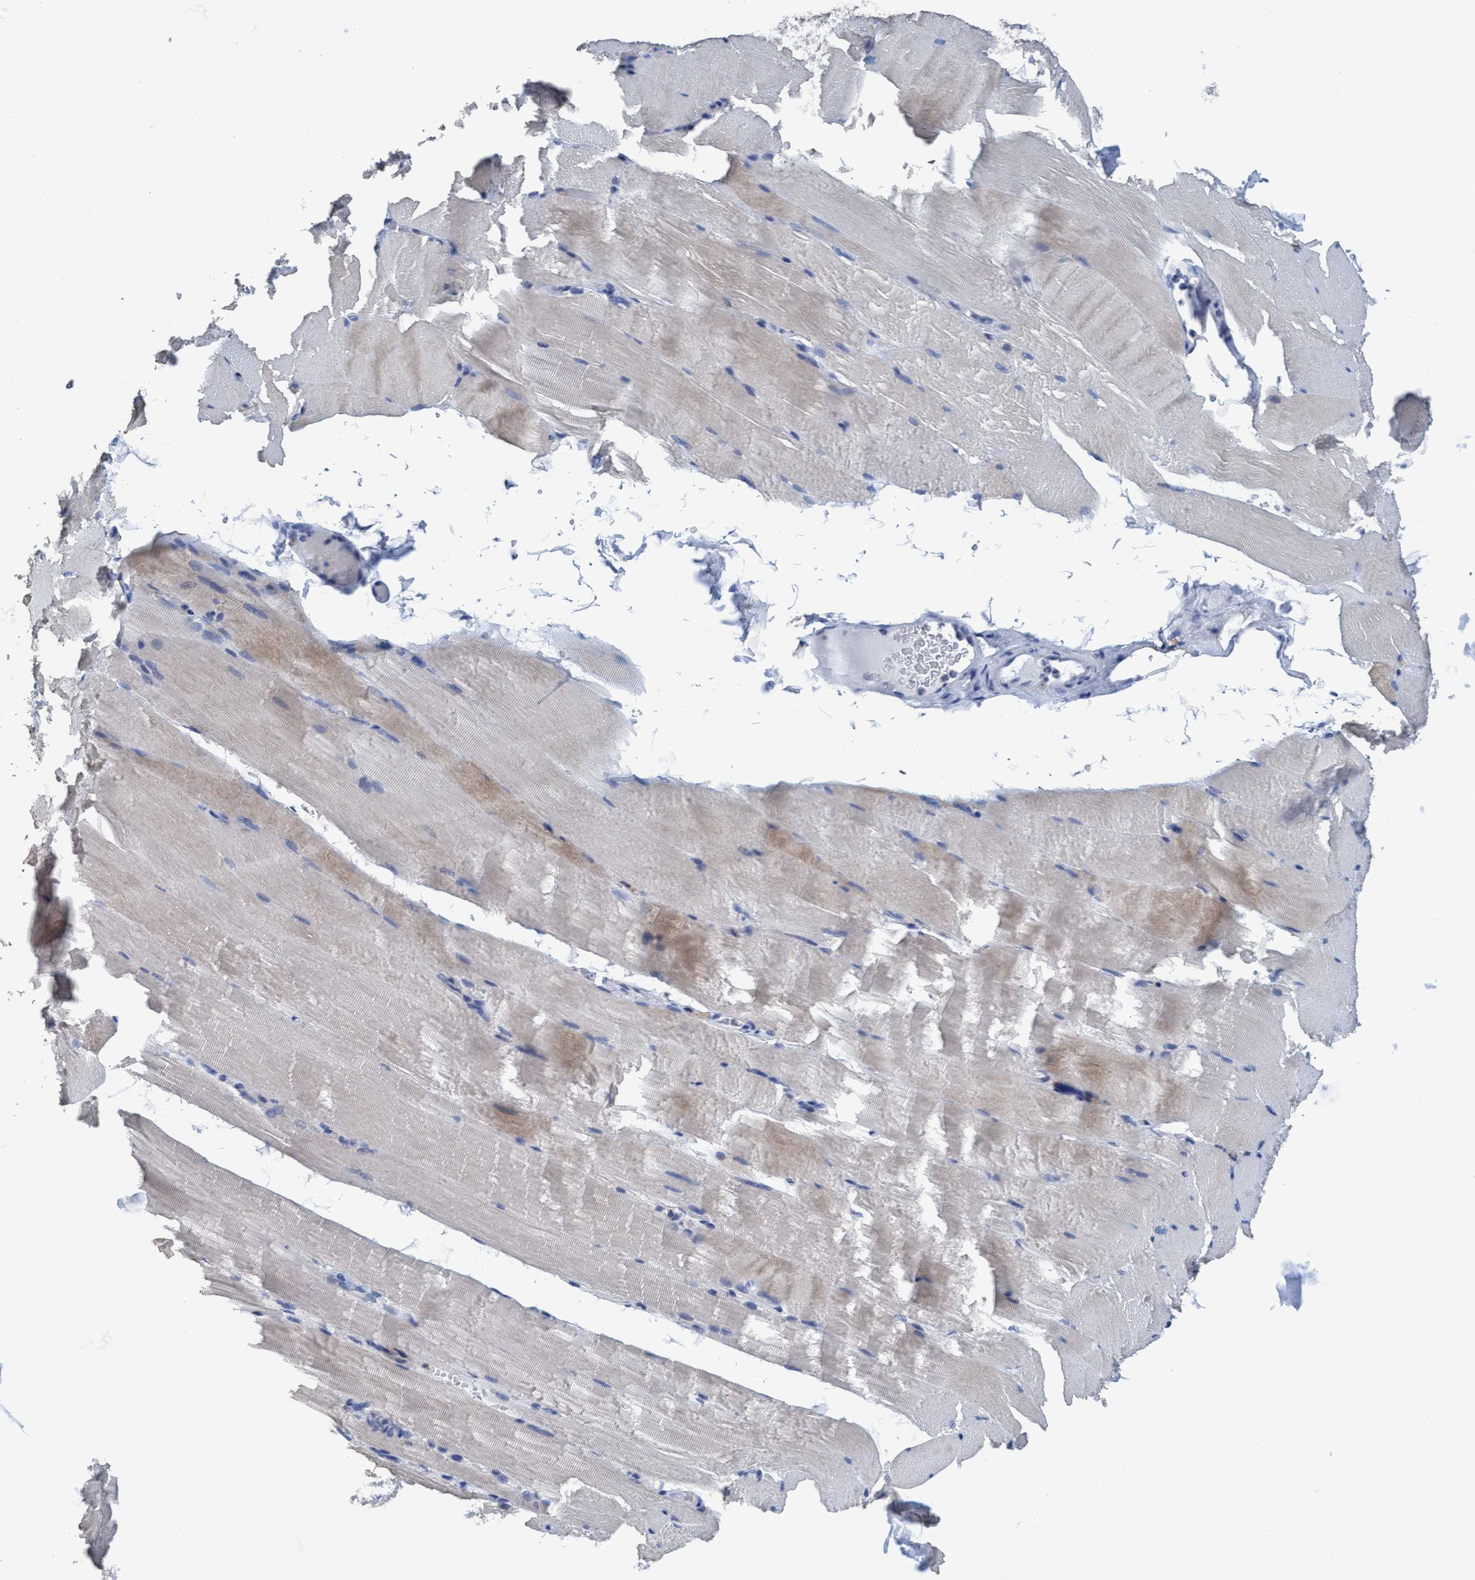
{"staining": {"intensity": "weak", "quantity": "<25%", "location": "cytoplasmic/membranous"}, "tissue": "skeletal muscle", "cell_type": "Myocytes", "image_type": "normal", "snomed": [{"axis": "morphology", "description": "Normal tissue, NOS"}, {"axis": "topography", "description": "Skeletal muscle"}, {"axis": "topography", "description": "Parathyroid gland"}], "caption": "Immunohistochemistry (IHC) photomicrograph of unremarkable skeletal muscle stained for a protein (brown), which reveals no staining in myocytes.", "gene": "DNAI1", "patient": {"sex": "female", "age": 37}}